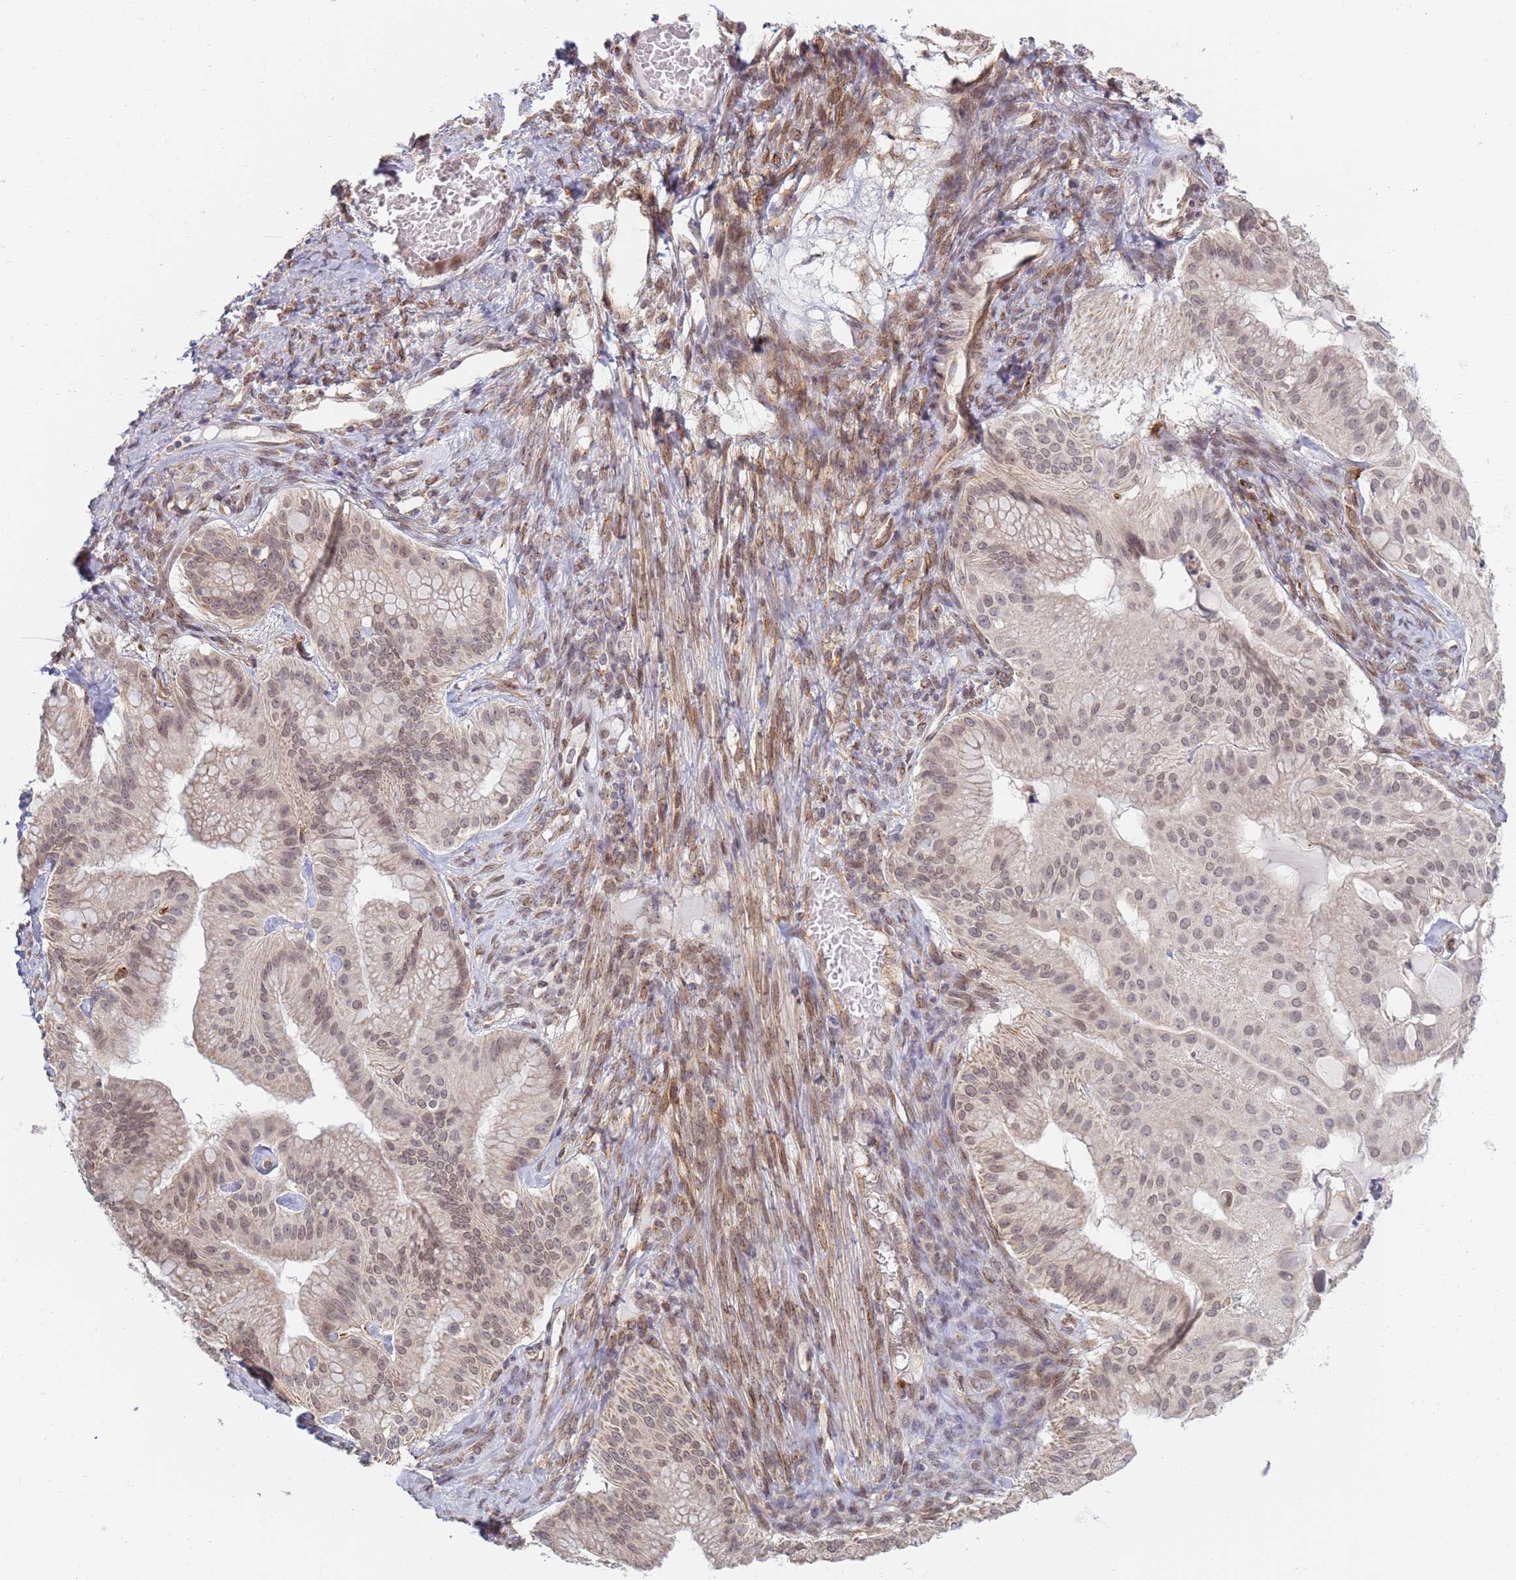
{"staining": {"intensity": "weak", "quantity": ">75%", "location": "nuclear"}, "tissue": "ovarian cancer", "cell_type": "Tumor cells", "image_type": "cancer", "snomed": [{"axis": "morphology", "description": "Cystadenocarcinoma, mucinous, NOS"}, {"axis": "topography", "description": "Ovary"}], "caption": "Protein staining reveals weak nuclear expression in about >75% of tumor cells in mucinous cystadenocarcinoma (ovarian).", "gene": "CEP170", "patient": {"sex": "female", "age": 61}}